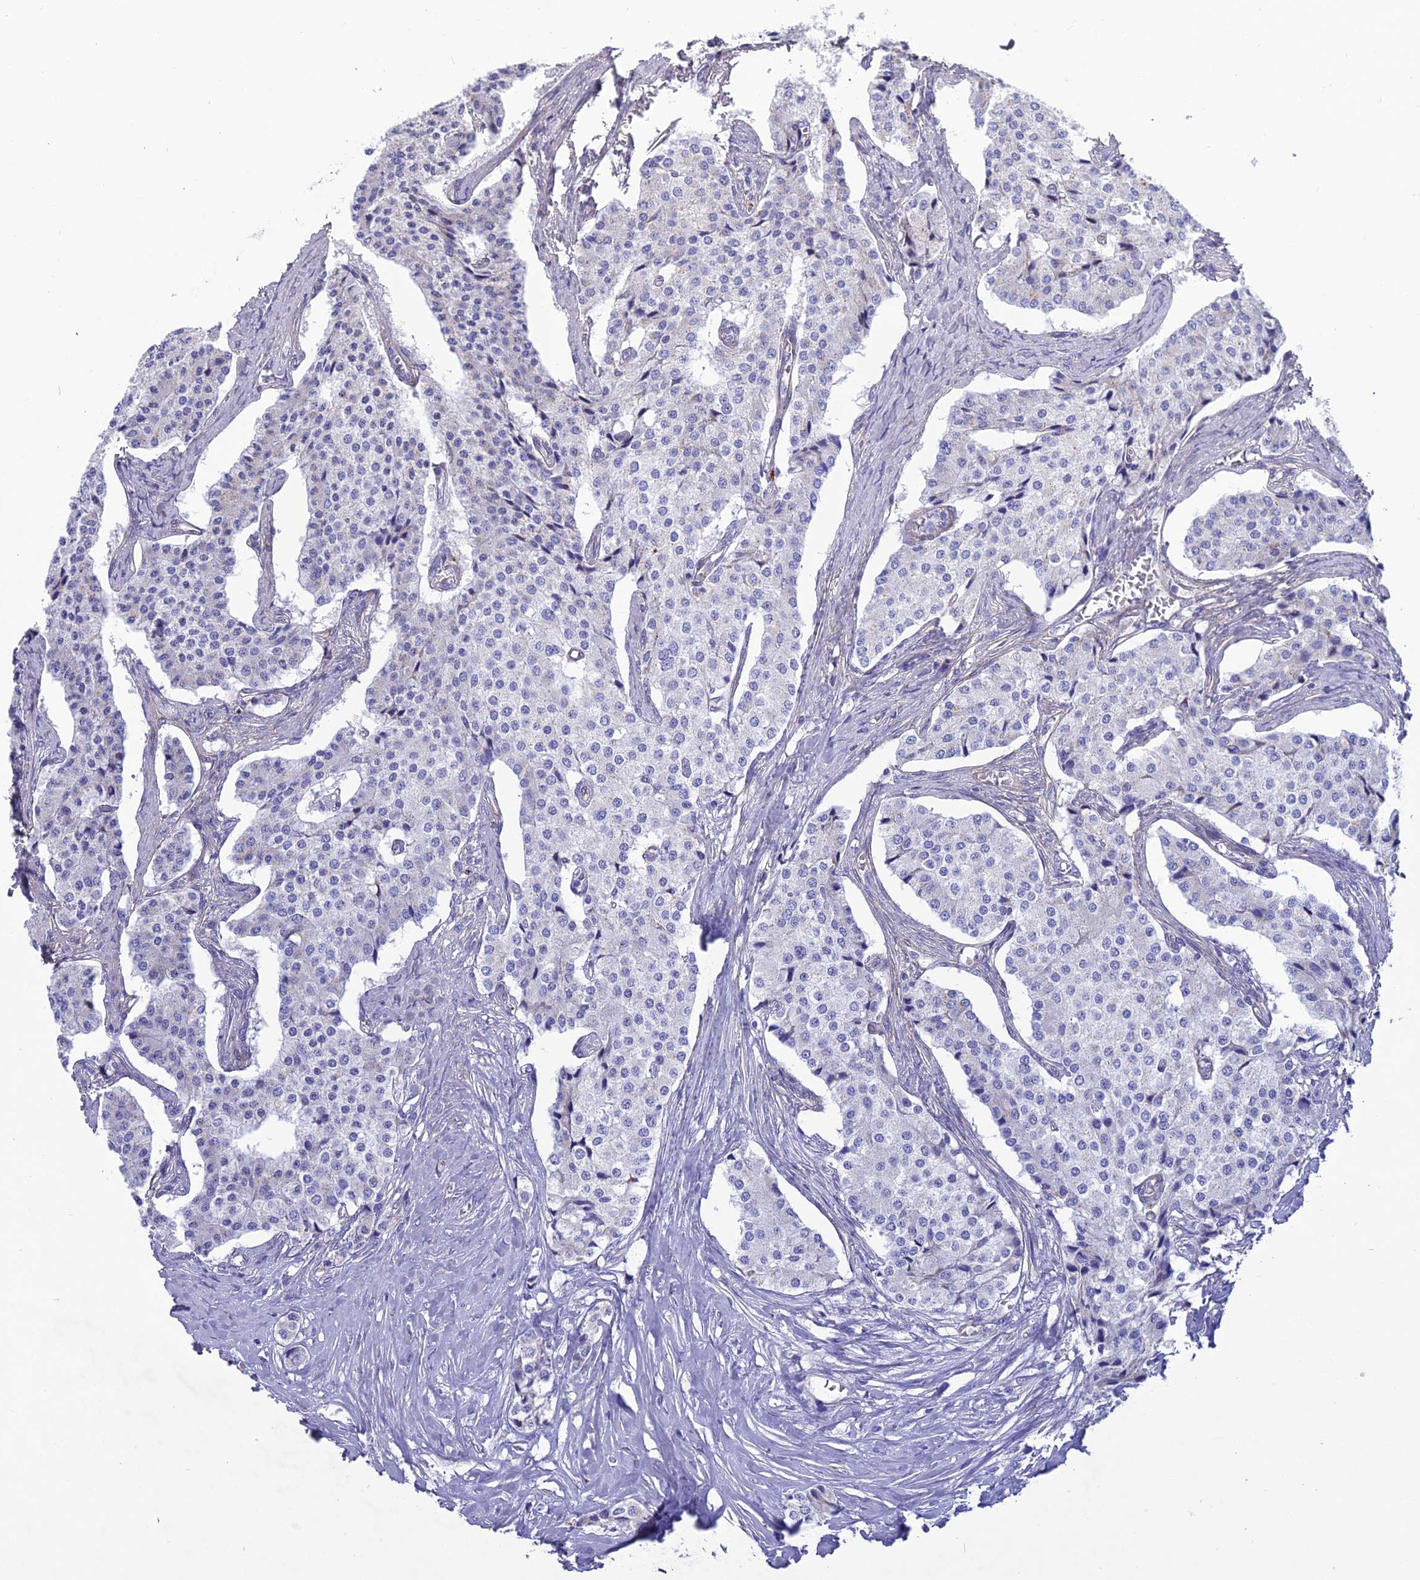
{"staining": {"intensity": "negative", "quantity": "none", "location": "none"}, "tissue": "carcinoid", "cell_type": "Tumor cells", "image_type": "cancer", "snomed": [{"axis": "morphology", "description": "Carcinoid, malignant, NOS"}, {"axis": "topography", "description": "Colon"}], "caption": "High magnification brightfield microscopy of carcinoid stained with DAB (brown) and counterstained with hematoxylin (blue): tumor cells show no significant staining.", "gene": "TNS1", "patient": {"sex": "female", "age": 52}}